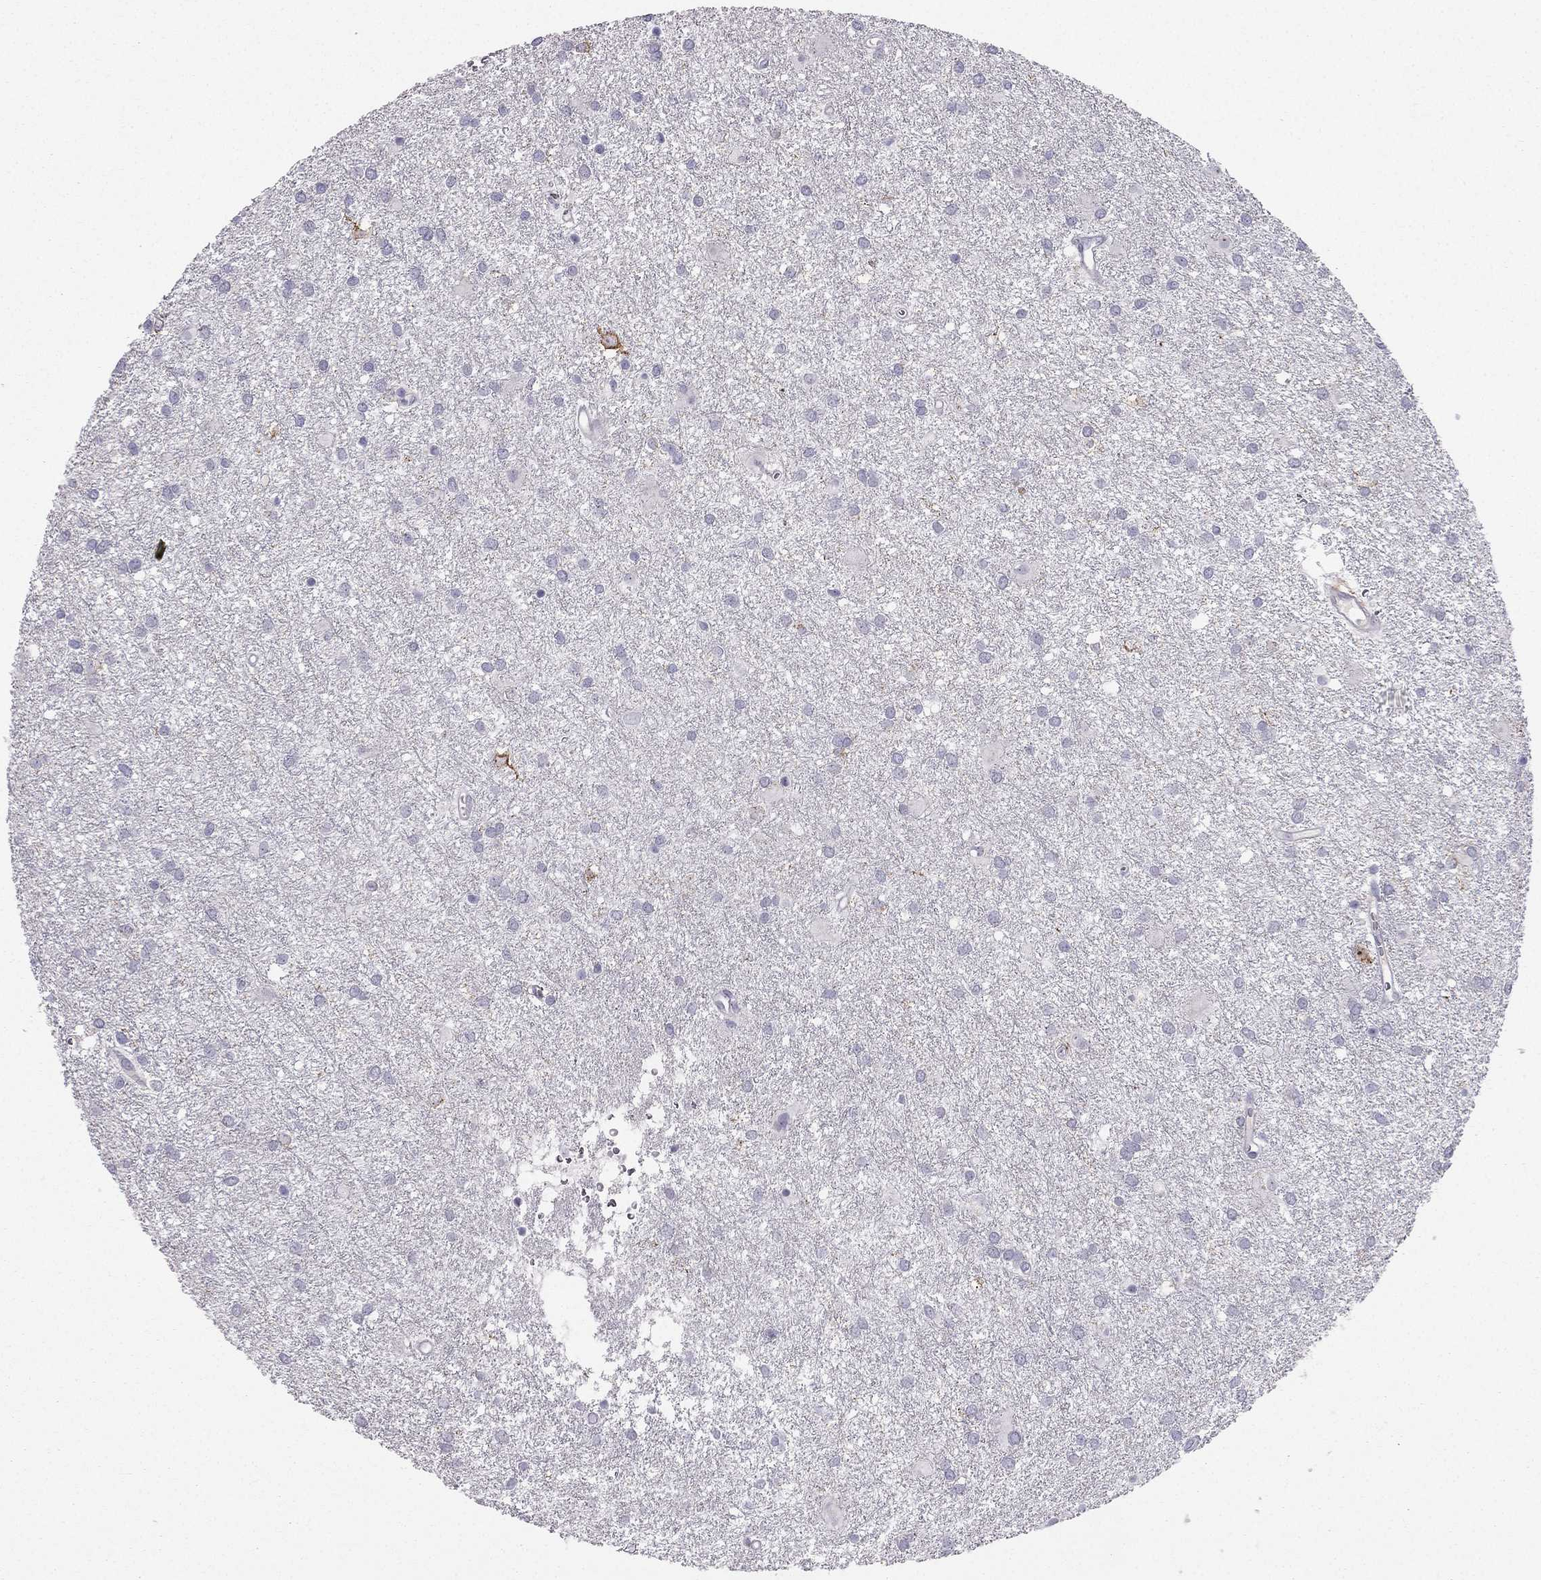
{"staining": {"intensity": "negative", "quantity": "none", "location": "none"}, "tissue": "glioma", "cell_type": "Tumor cells", "image_type": "cancer", "snomed": [{"axis": "morphology", "description": "Glioma, malignant, Low grade"}, {"axis": "topography", "description": "Brain"}], "caption": "High magnification brightfield microscopy of glioma stained with DAB (brown) and counterstained with hematoxylin (blue): tumor cells show no significant expression.", "gene": "LMTK3", "patient": {"sex": "male", "age": 58}}